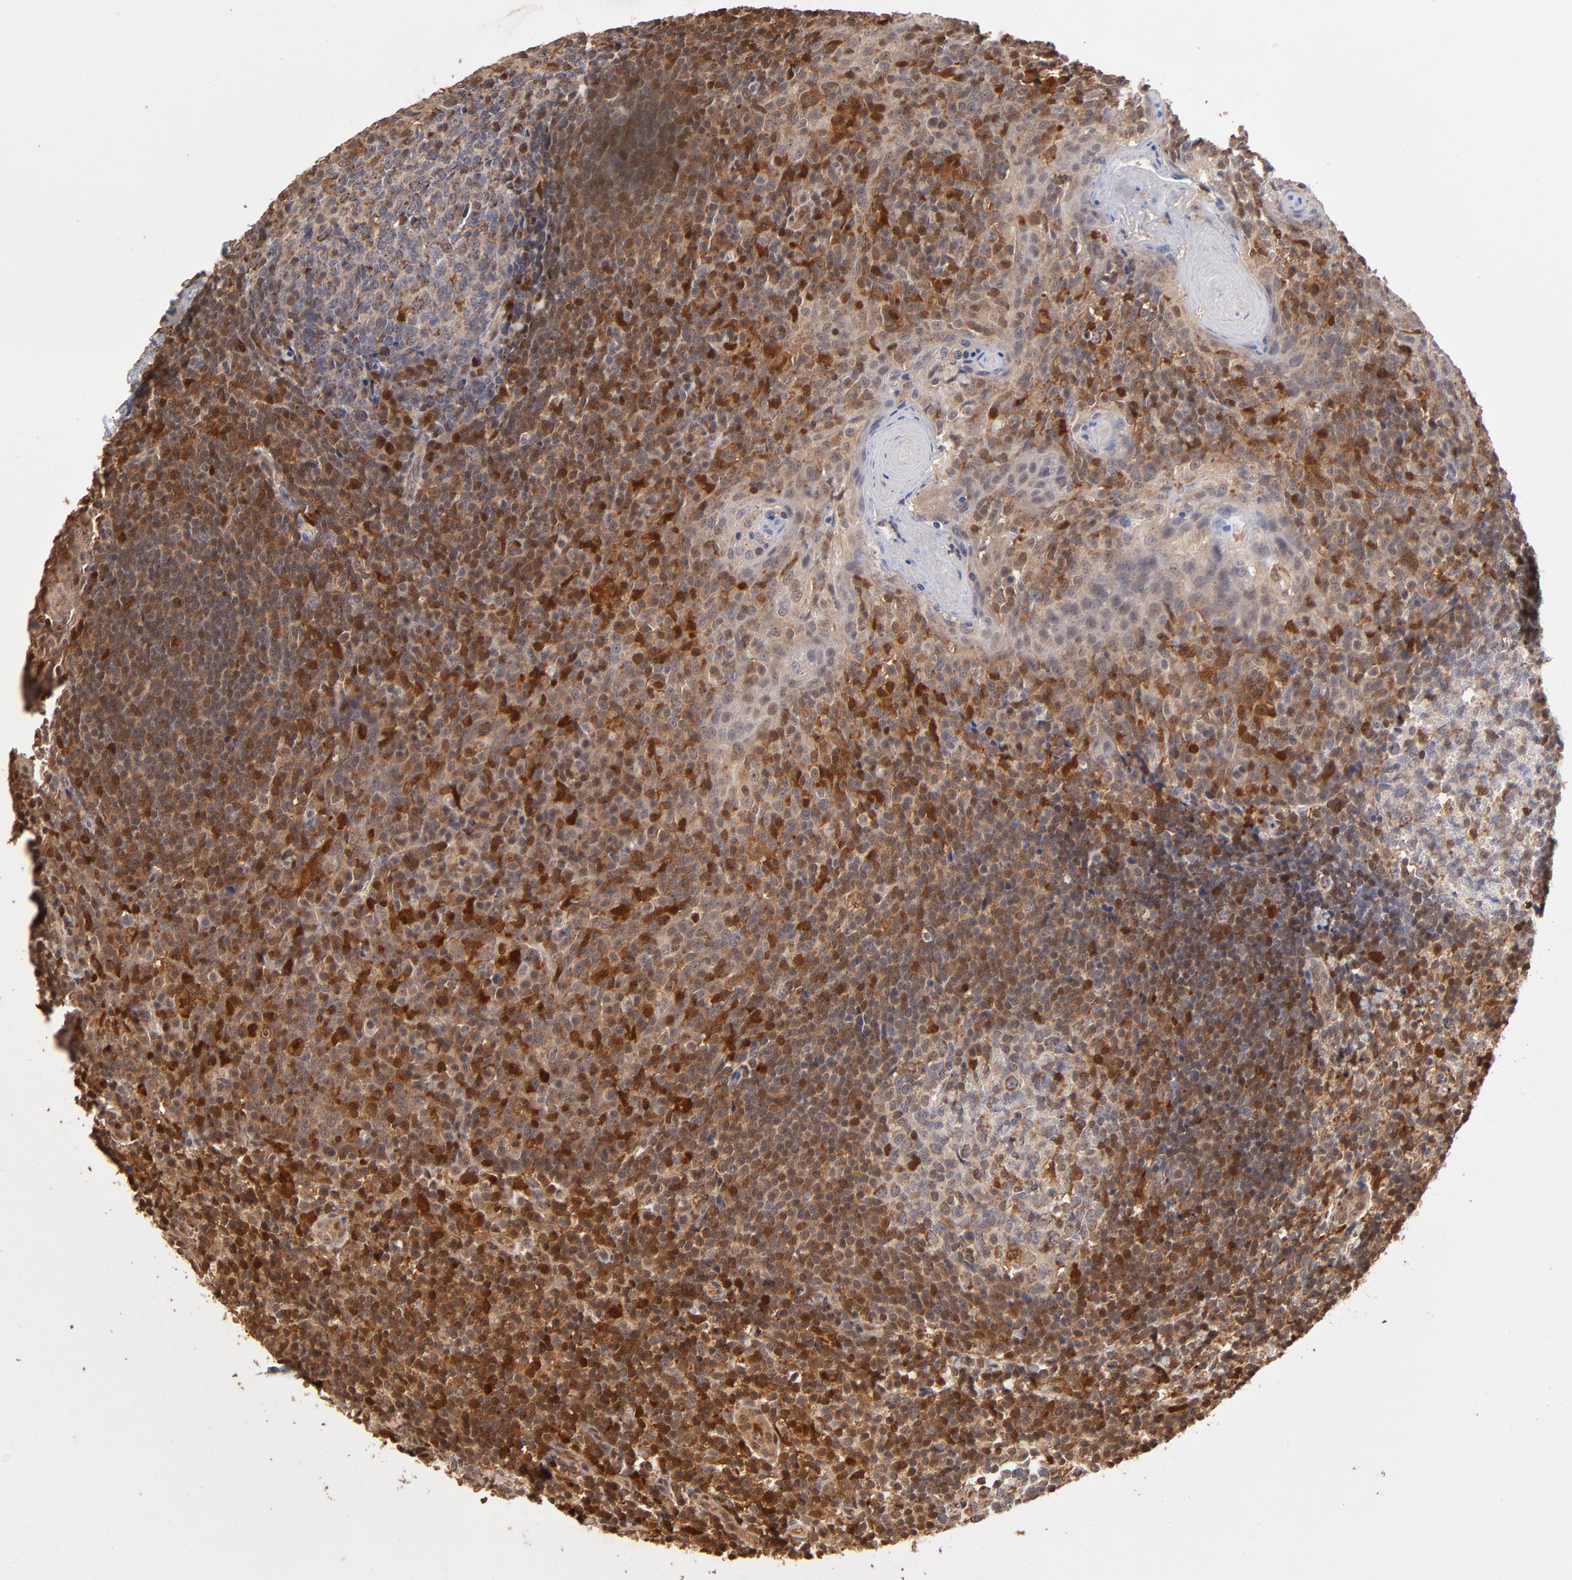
{"staining": {"intensity": "moderate", "quantity": "<25%", "location": "cytoplasmic/membranous,nuclear"}, "tissue": "tonsil", "cell_type": "Germinal center cells", "image_type": "normal", "snomed": [{"axis": "morphology", "description": "Normal tissue, NOS"}, {"axis": "topography", "description": "Tonsil"}], "caption": "Moderate cytoplasmic/membranous,nuclear expression for a protein is seen in about <25% of germinal center cells of normal tonsil using immunohistochemistry.", "gene": "CASP1", "patient": {"sex": "male", "age": 31}}